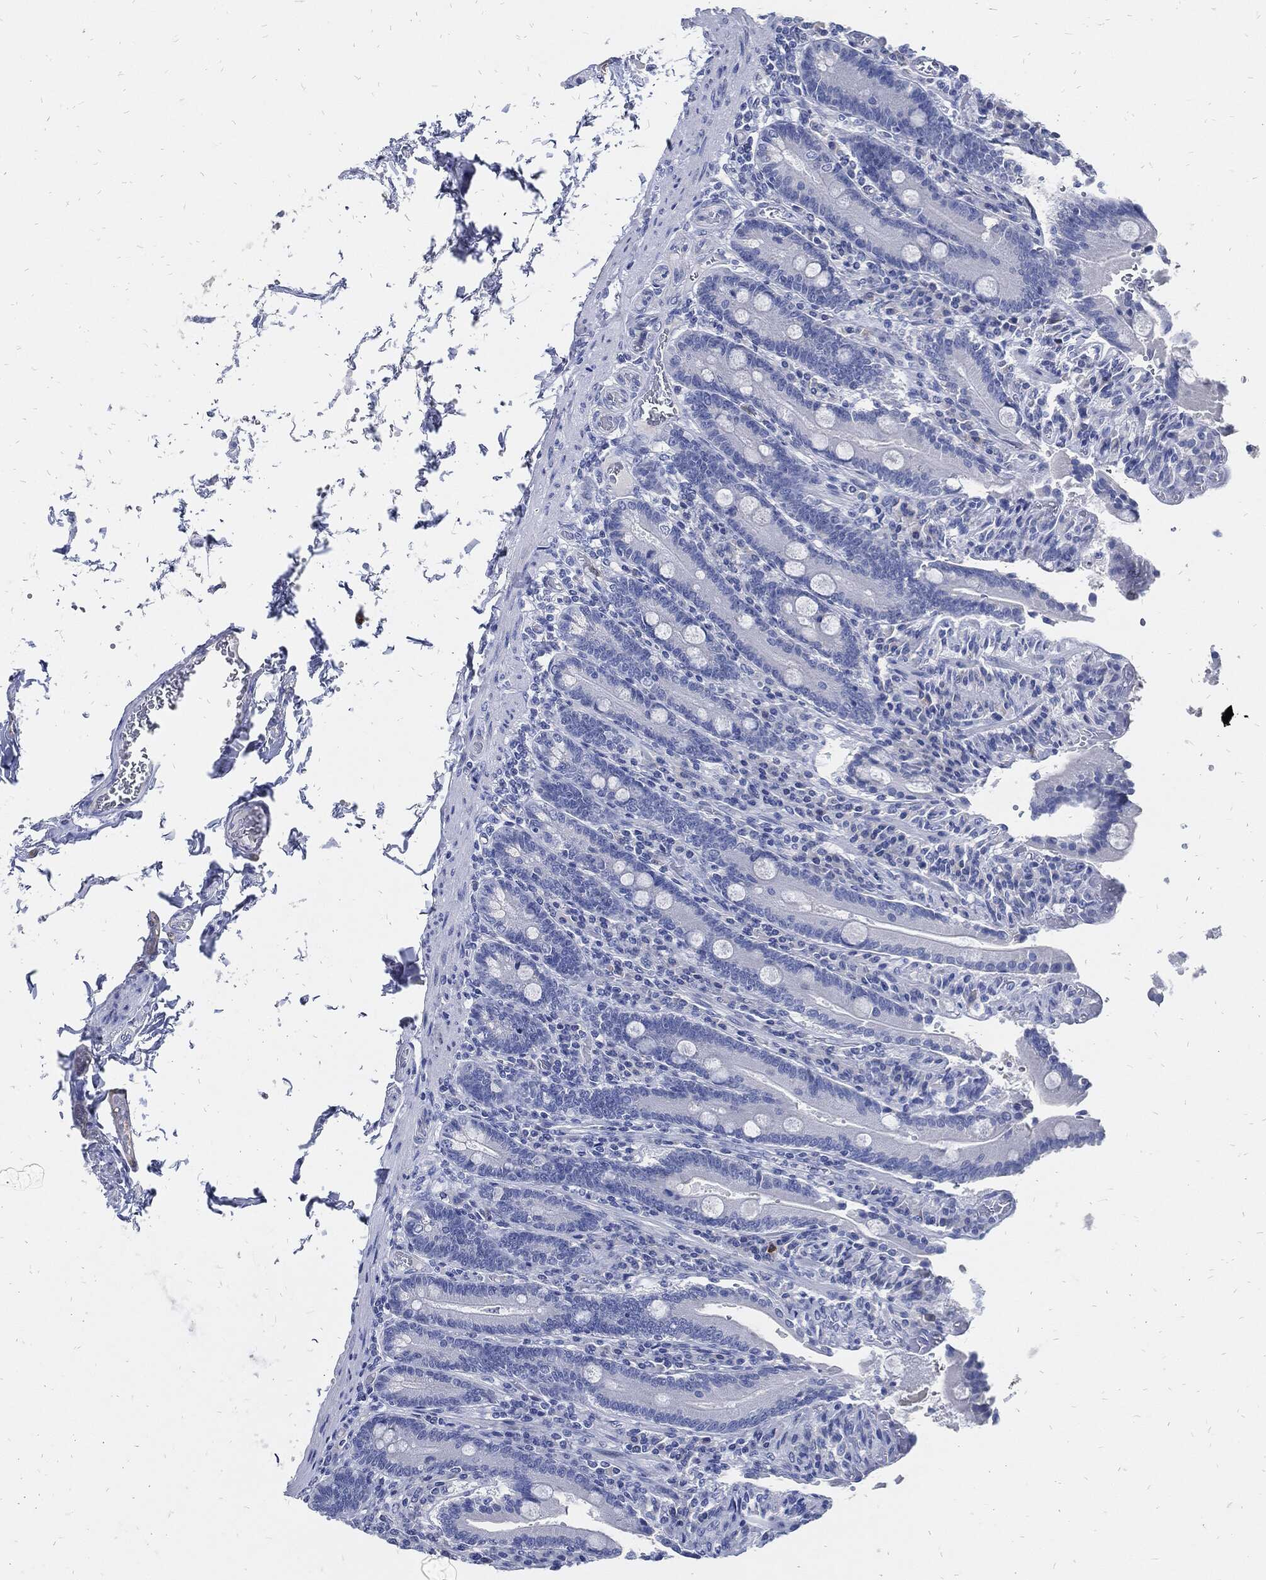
{"staining": {"intensity": "negative", "quantity": "none", "location": "none"}, "tissue": "duodenum", "cell_type": "Glandular cells", "image_type": "normal", "snomed": [{"axis": "morphology", "description": "Normal tissue, NOS"}, {"axis": "topography", "description": "Duodenum"}], "caption": "Normal duodenum was stained to show a protein in brown. There is no significant positivity in glandular cells. (DAB IHC with hematoxylin counter stain).", "gene": "FABP4", "patient": {"sex": "female", "age": 62}}